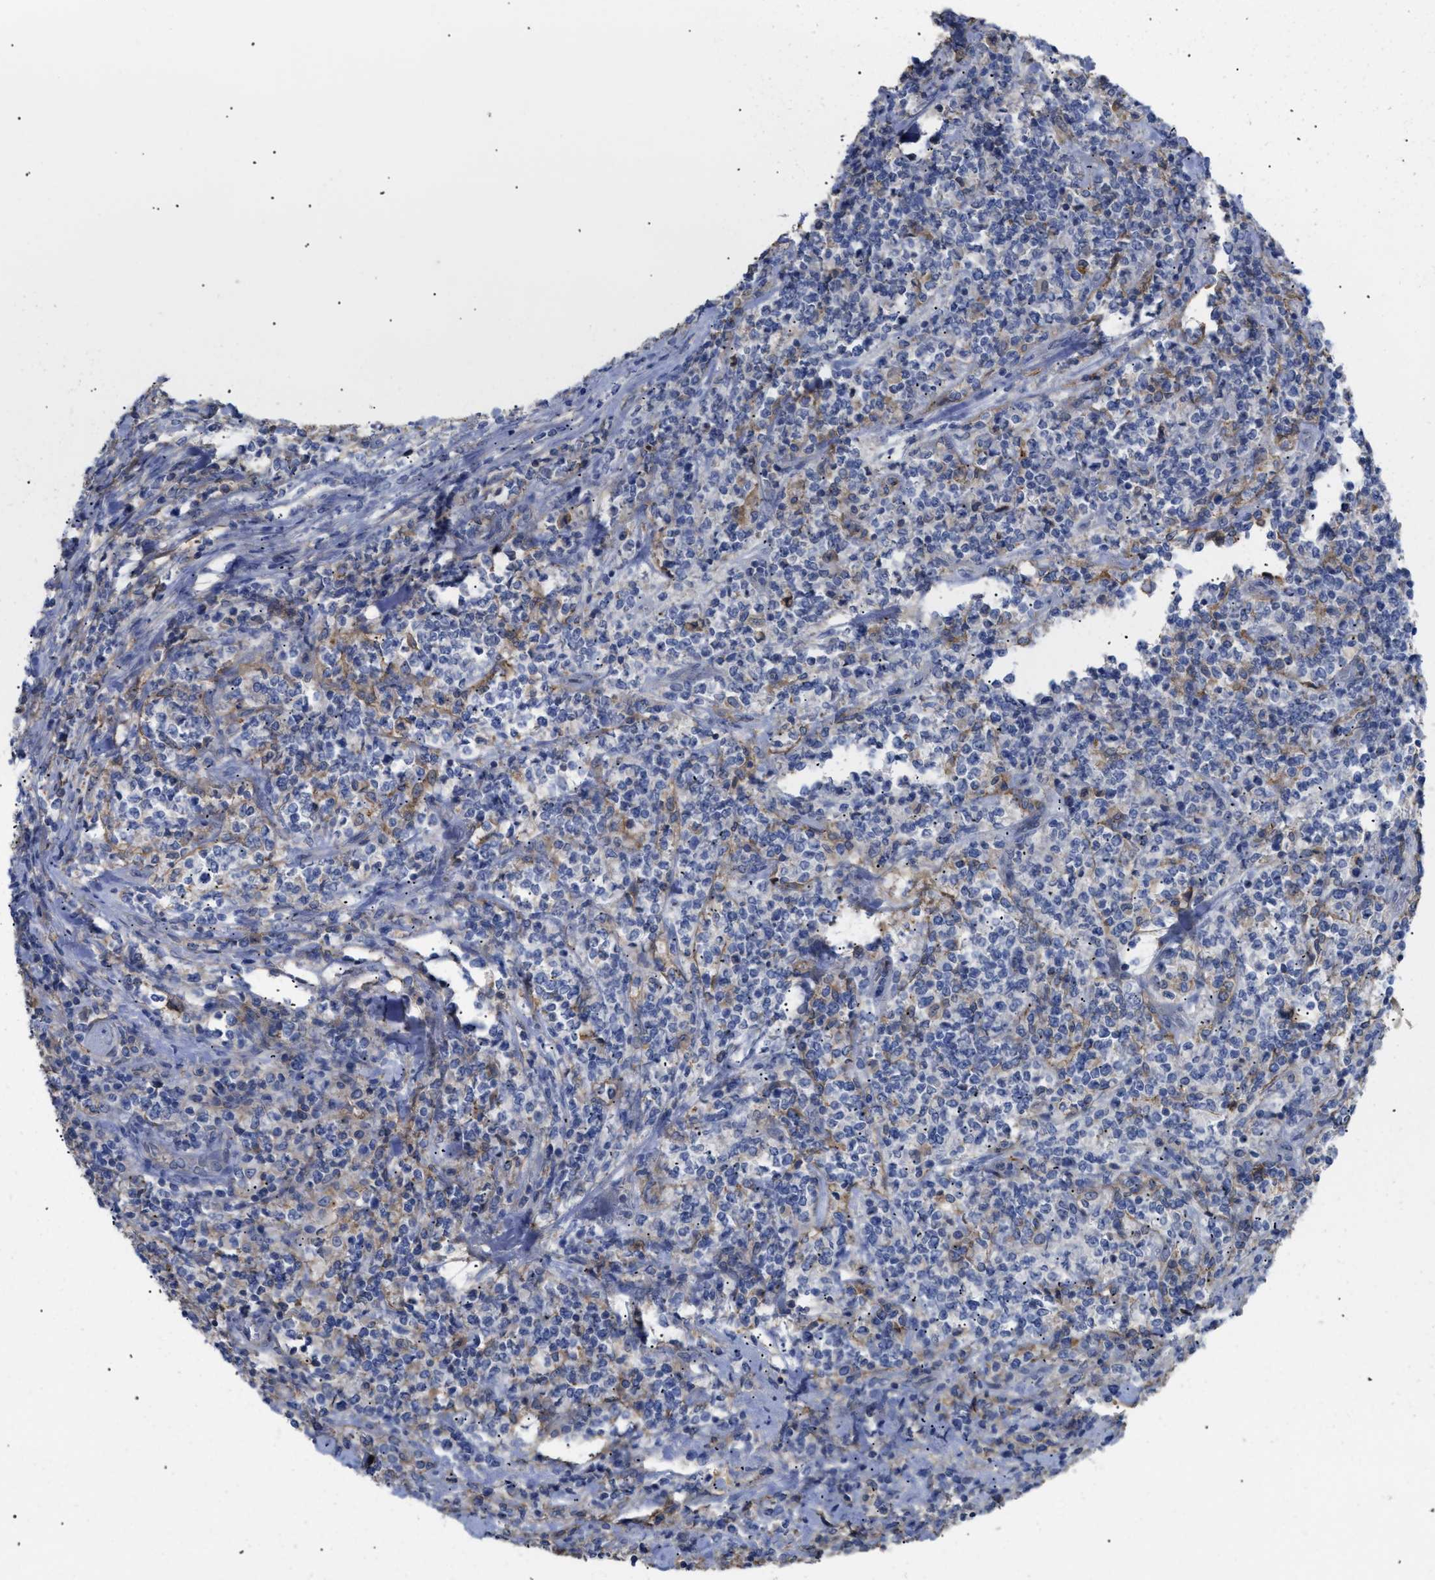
{"staining": {"intensity": "weak", "quantity": "<25%", "location": "cytoplasmic/membranous"}, "tissue": "lymphoma", "cell_type": "Tumor cells", "image_type": "cancer", "snomed": [{"axis": "morphology", "description": "Malignant lymphoma, non-Hodgkin's type, High grade"}, {"axis": "topography", "description": "Soft tissue"}], "caption": "DAB immunohistochemical staining of human lymphoma exhibits no significant staining in tumor cells.", "gene": "ANXA4", "patient": {"sex": "male", "age": 18}}